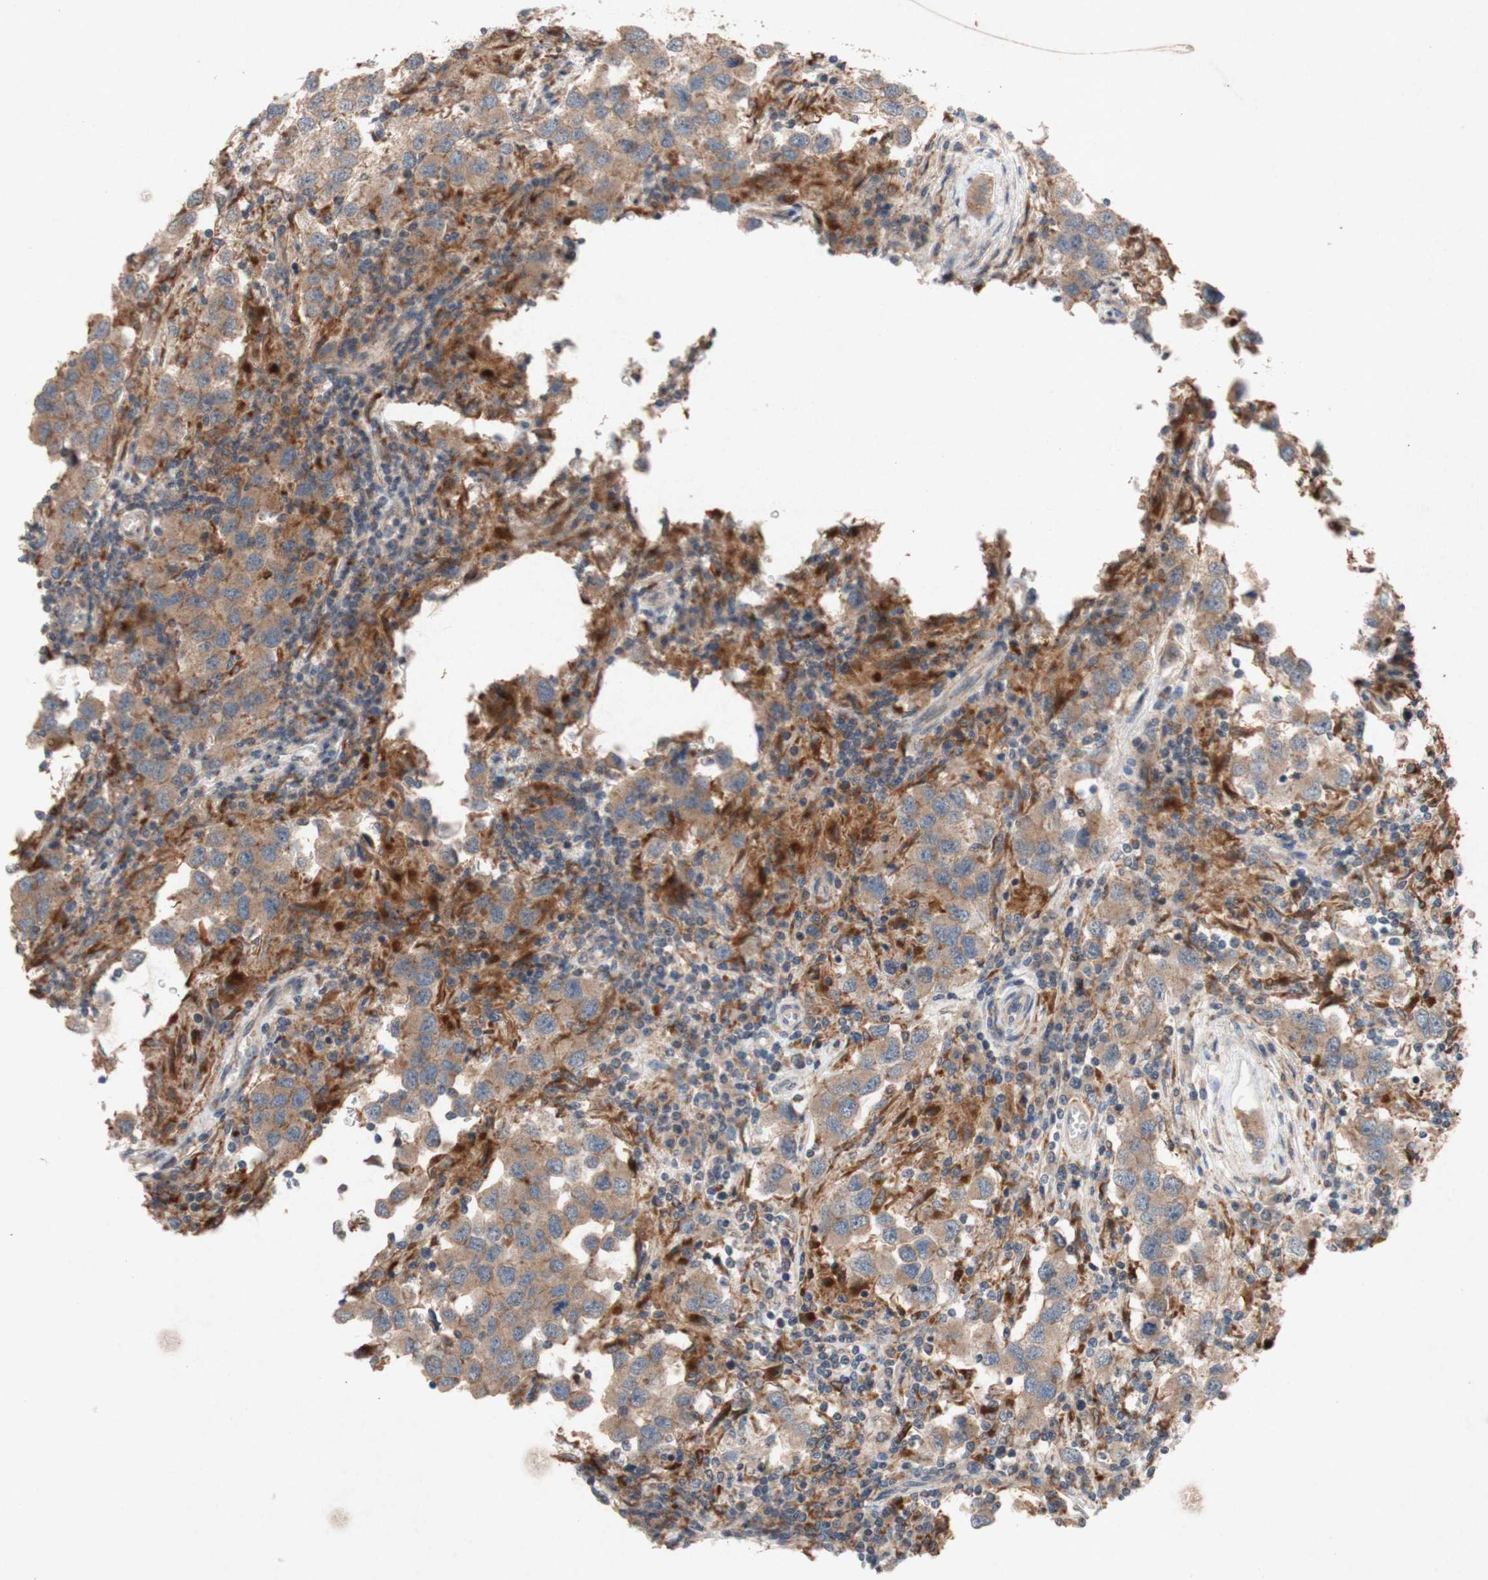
{"staining": {"intensity": "moderate", "quantity": ">75%", "location": "cytoplasmic/membranous"}, "tissue": "testis cancer", "cell_type": "Tumor cells", "image_type": "cancer", "snomed": [{"axis": "morphology", "description": "Carcinoma, Embryonal, NOS"}, {"axis": "topography", "description": "Testis"}], "caption": "This is a photomicrograph of immunohistochemistry (IHC) staining of embryonal carcinoma (testis), which shows moderate staining in the cytoplasmic/membranous of tumor cells.", "gene": "ATP6V1F", "patient": {"sex": "male", "age": 21}}